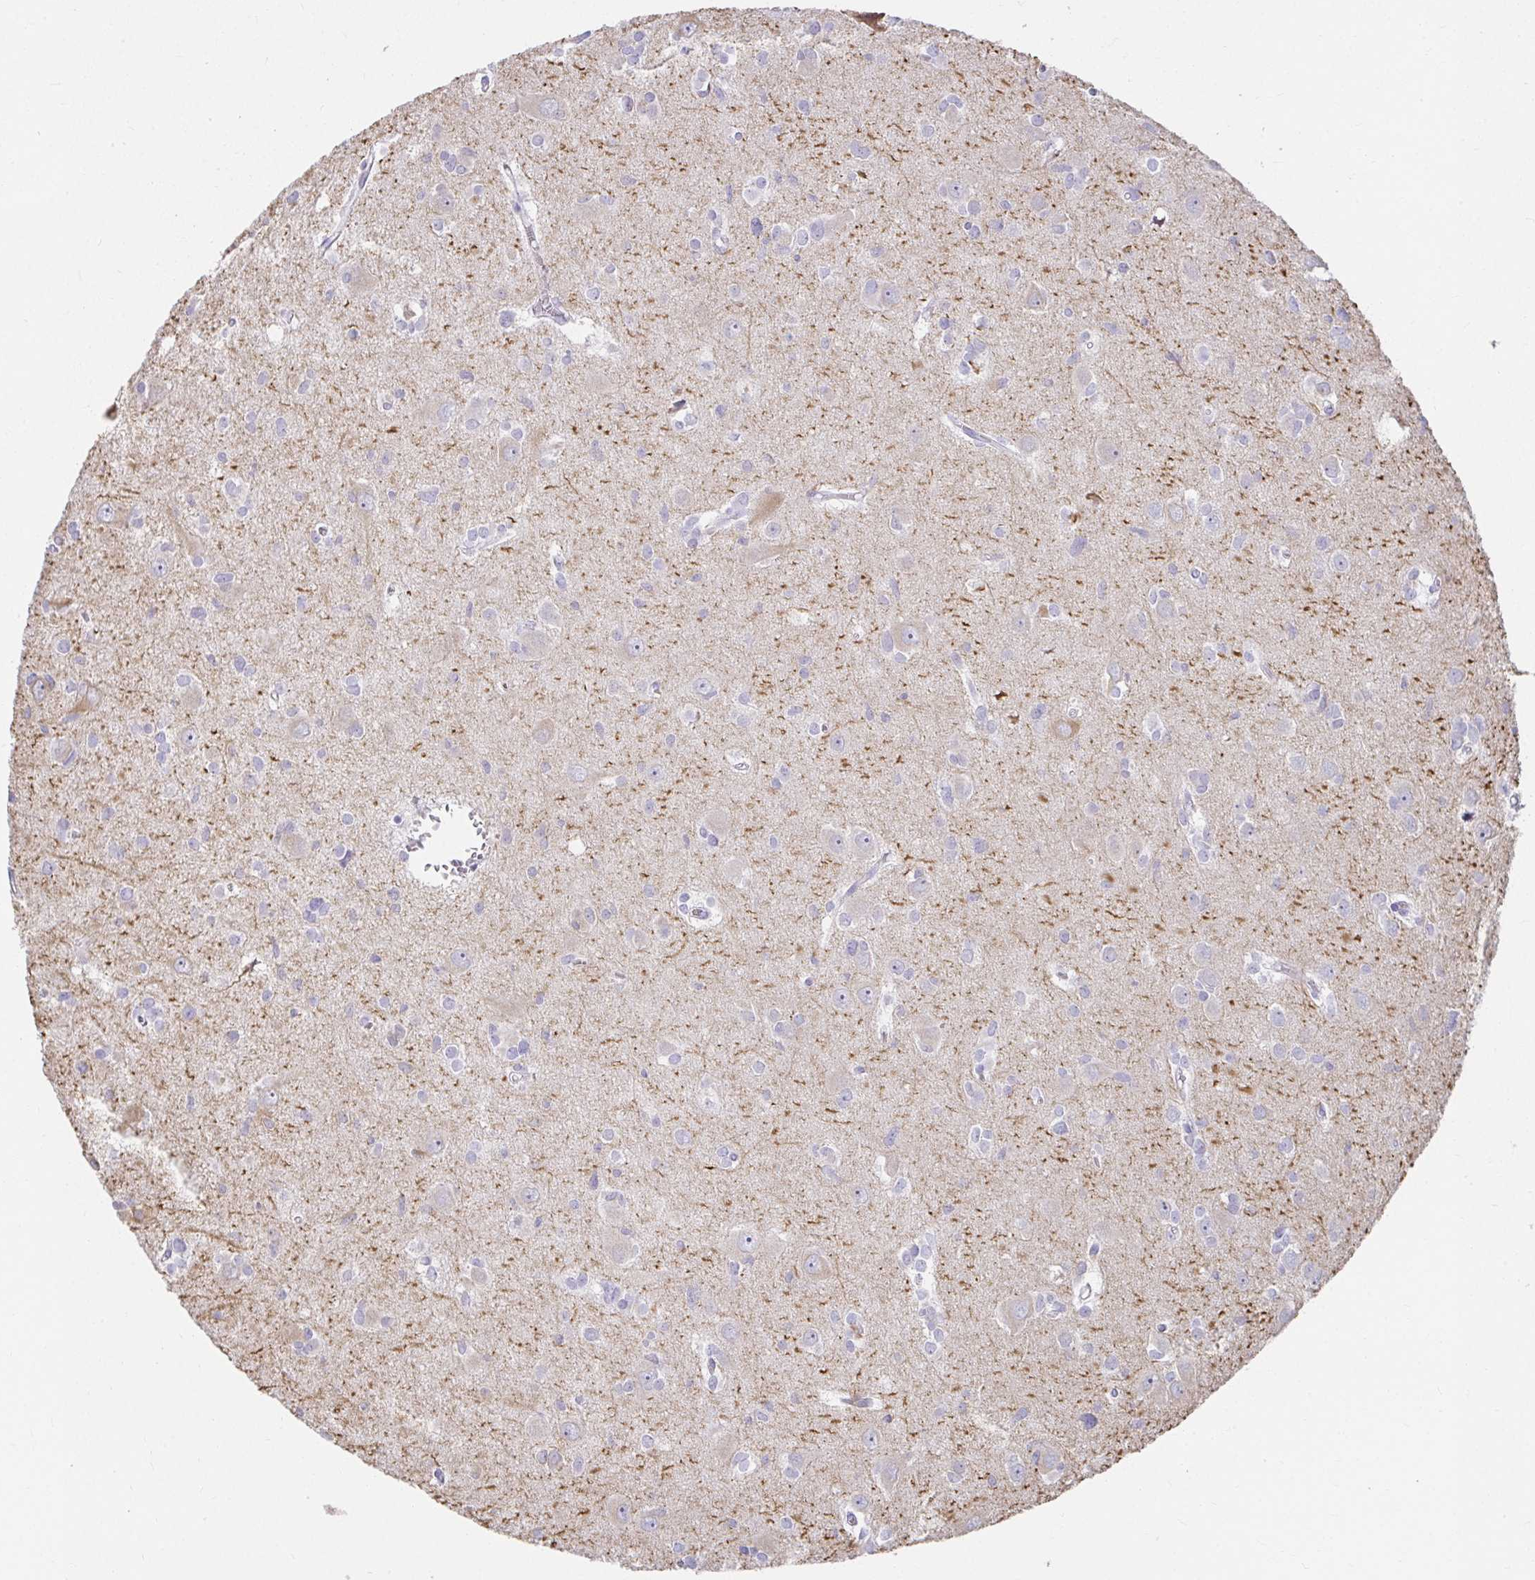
{"staining": {"intensity": "negative", "quantity": "none", "location": "none"}, "tissue": "glioma", "cell_type": "Tumor cells", "image_type": "cancer", "snomed": [{"axis": "morphology", "description": "Glioma, malignant, High grade"}, {"axis": "topography", "description": "Brain"}], "caption": "The photomicrograph demonstrates no staining of tumor cells in glioma.", "gene": "VGLL1", "patient": {"sex": "male", "age": 23}}